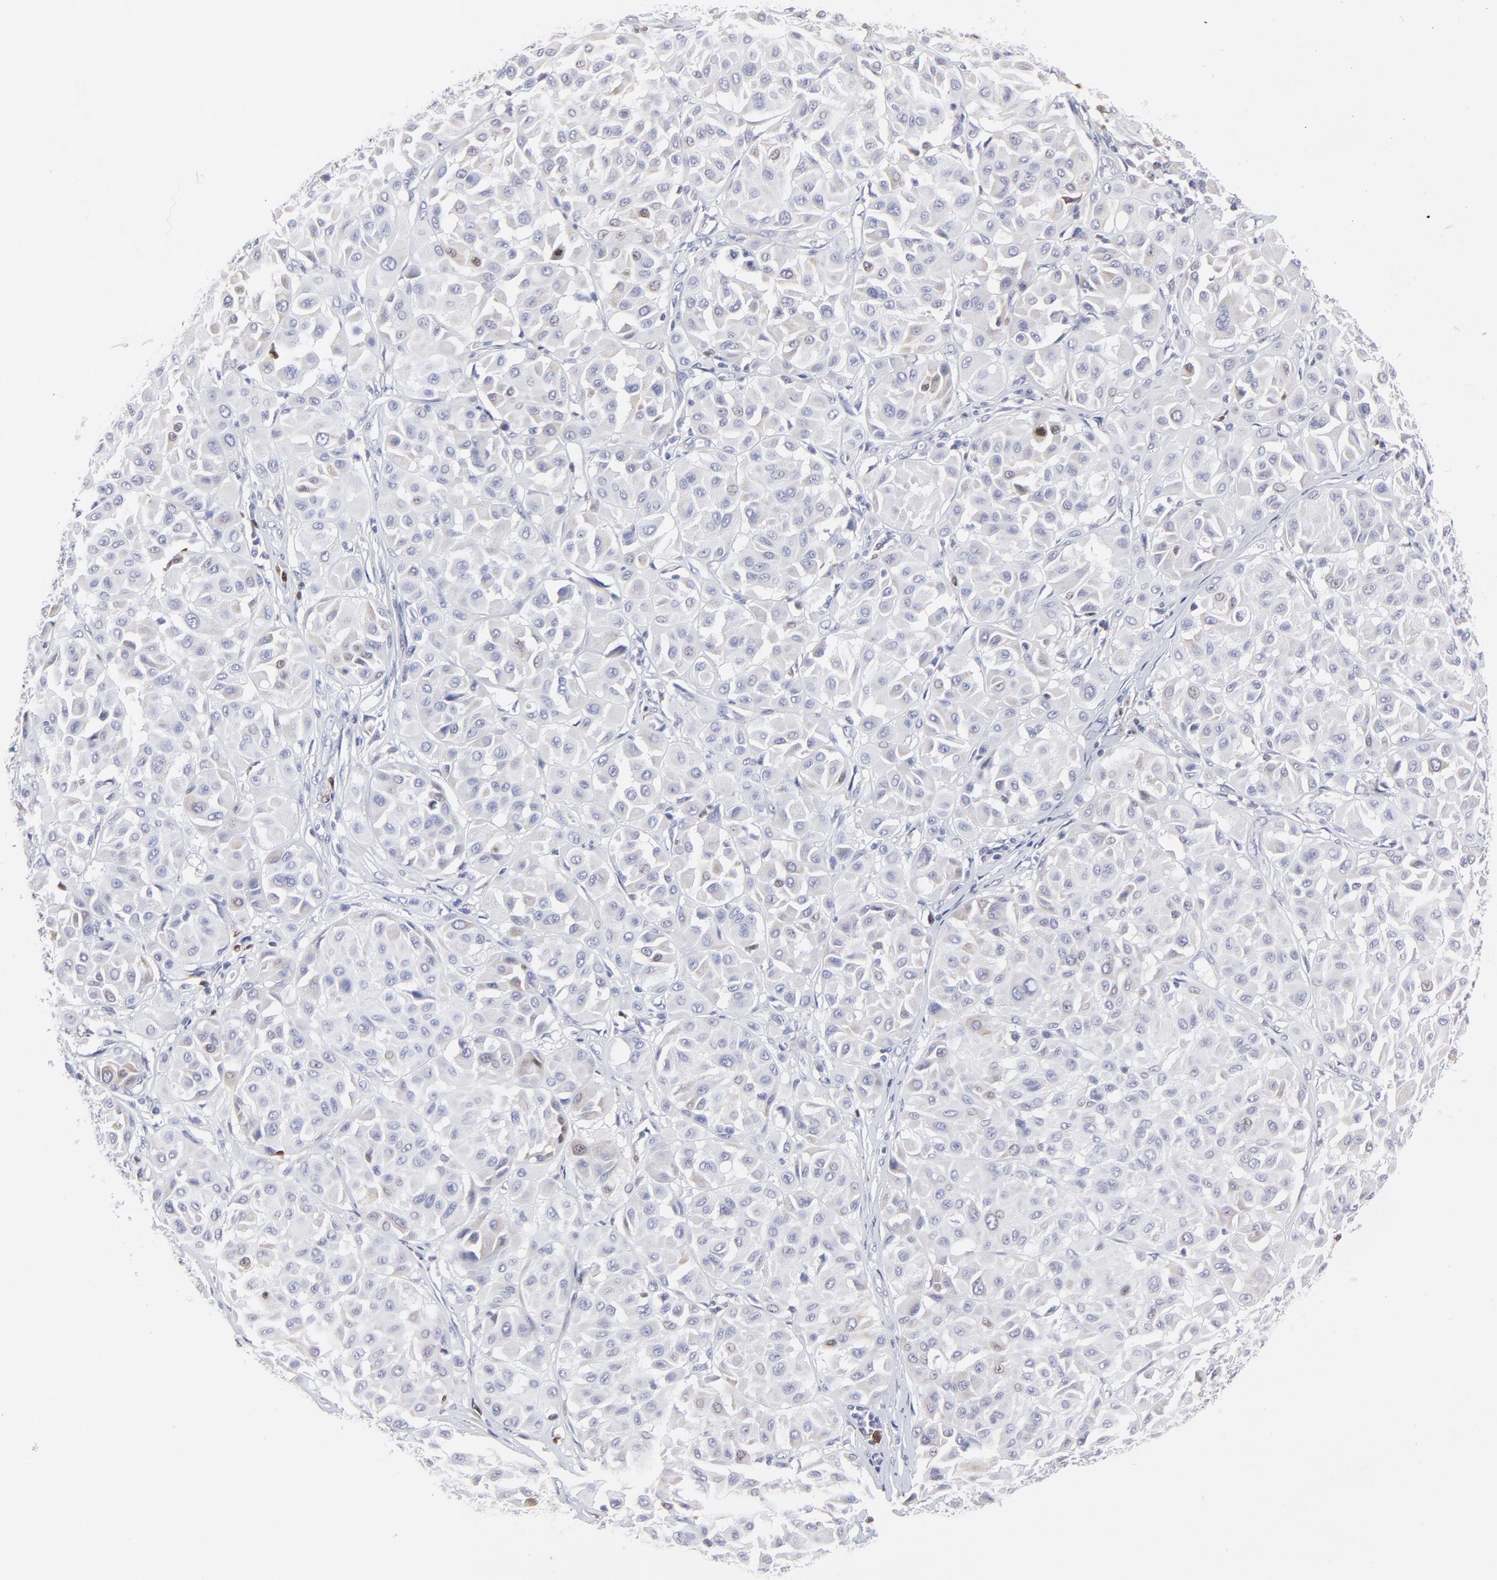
{"staining": {"intensity": "negative", "quantity": "none", "location": "none"}, "tissue": "melanoma", "cell_type": "Tumor cells", "image_type": "cancer", "snomed": [{"axis": "morphology", "description": "Malignant melanoma, Metastatic site"}, {"axis": "topography", "description": "Soft tissue"}], "caption": "Tumor cells show no significant positivity in melanoma. (DAB IHC visualized using brightfield microscopy, high magnification).", "gene": "NCAPH", "patient": {"sex": "male", "age": 41}}